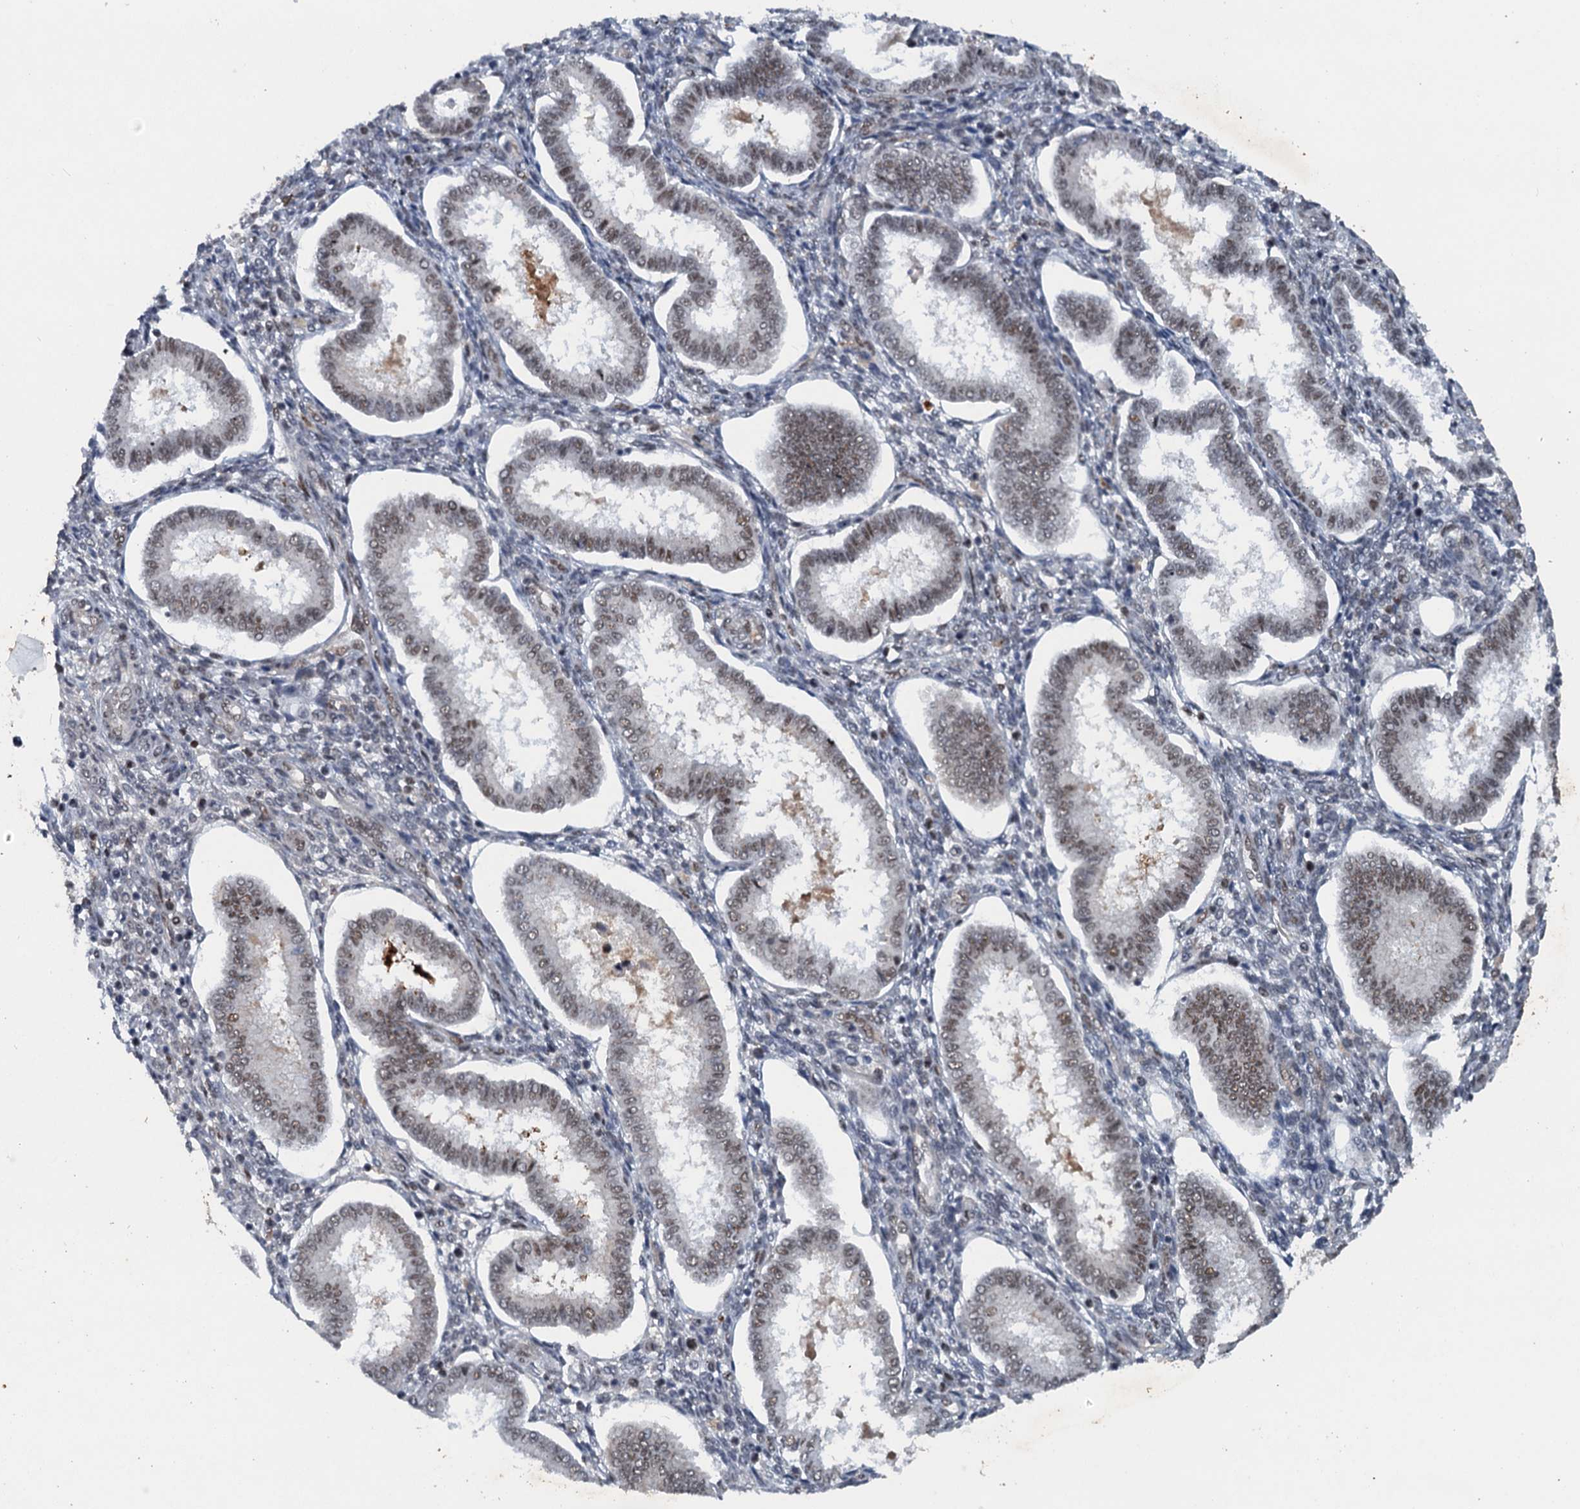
{"staining": {"intensity": "negative", "quantity": "none", "location": "none"}, "tissue": "endometrium", "cell_type": "Cells in endometrial stroma", "image_type": "normal", "snomed": [{"axis": "morphology", "description": "Normal tissue, NOS"}, {"axis": "topography", "description": "Endometrium"}], "caption": "Cells in endometrial stroma show no significant protein positivity in unremarkable endometrium. (DAB IHC visualized using brightfield microscopy, high magnification).", "gene": "CSTF3", "patient": {"sex": "female", "age": 24}}